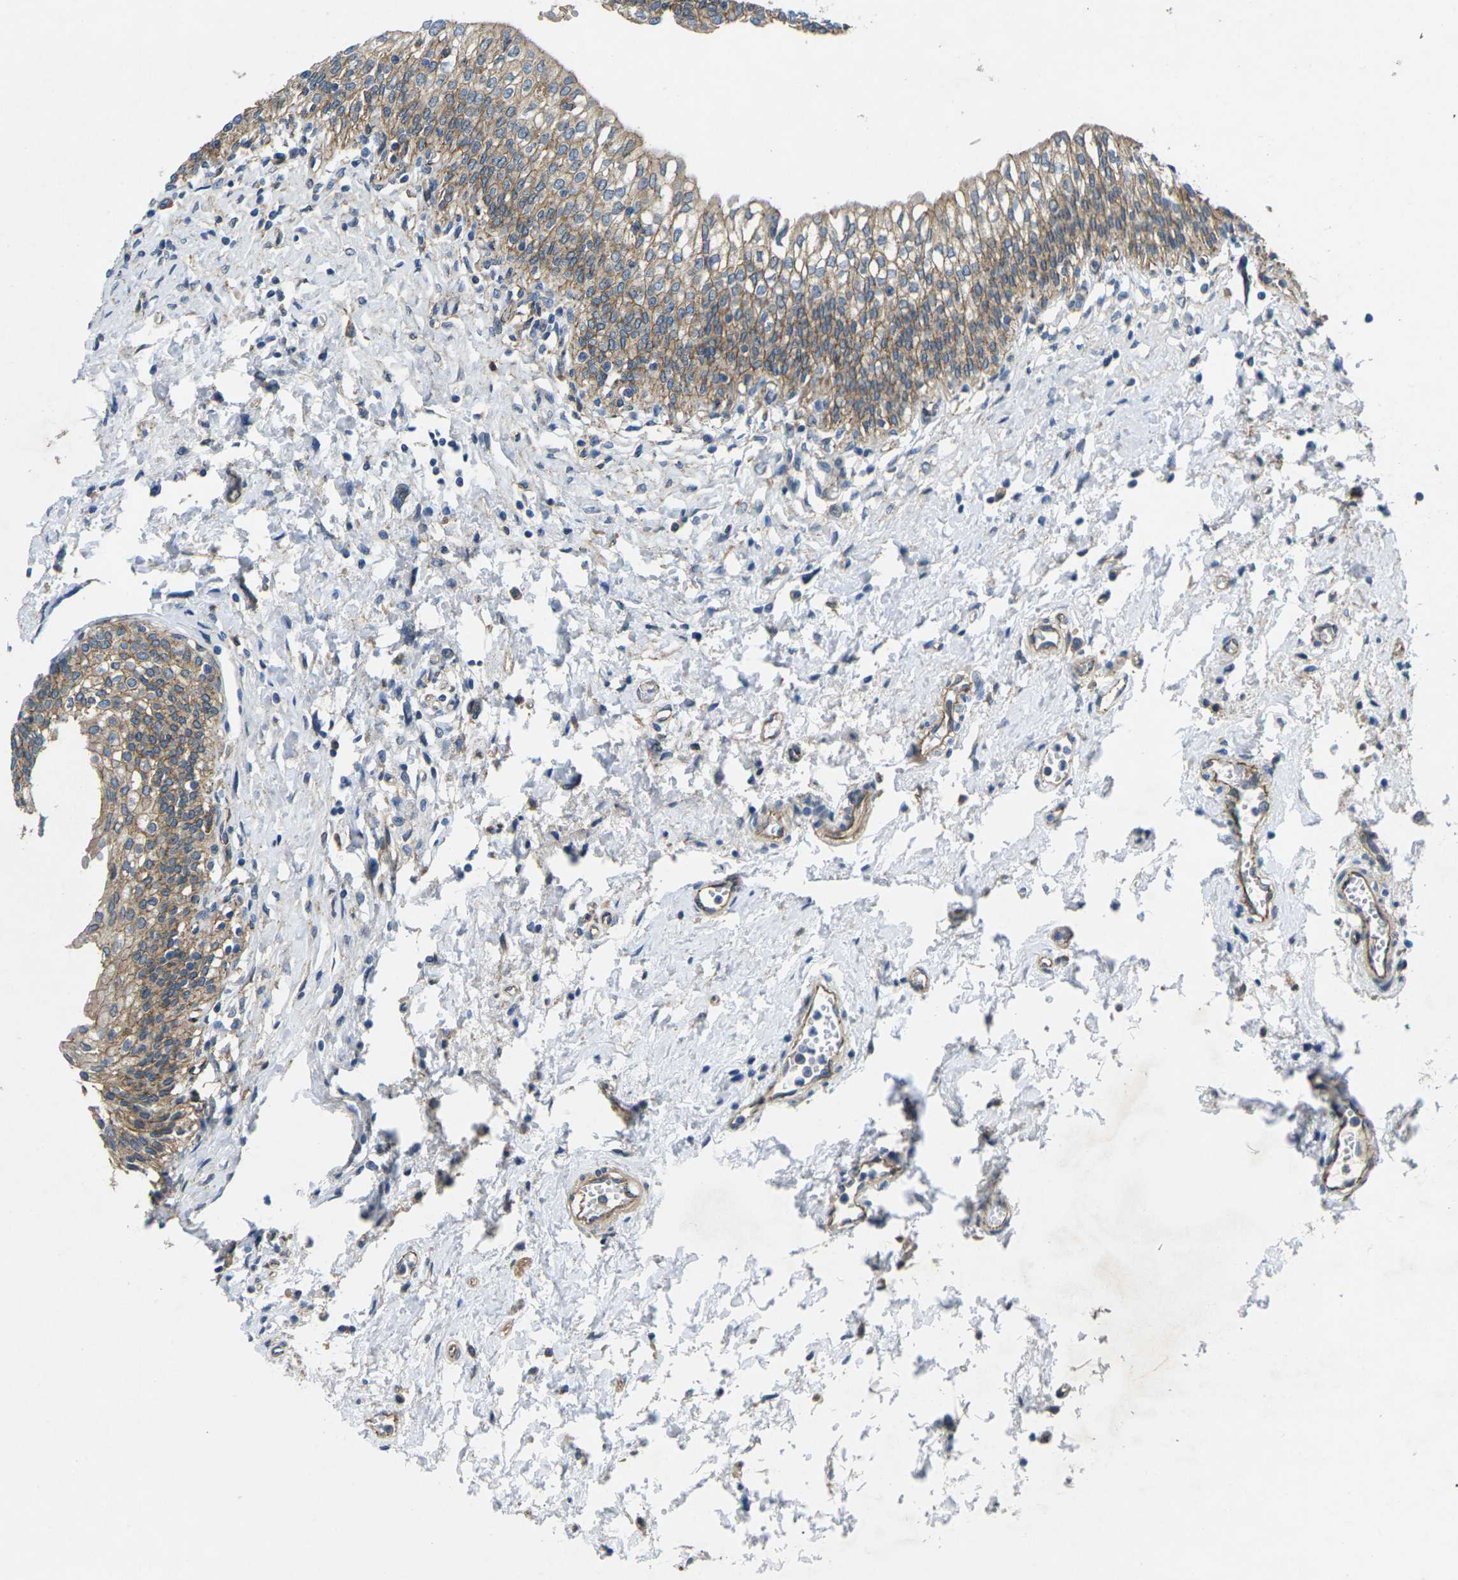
{"staining": {"intensity": "moderate", "quantity": ">75%", "location": "cytoplasmic/membranous"}, "tissue": "urinary bladder", "cell_type": "Urothelial cells", "image_type": "normal", "snomed": [{"axis": "morphology", "description": "Normal tissue, NOS"}, {"axis": "topography", "description": "Urinary bladder"}], "caption": "Immunohistochemistry histopathology image of normal human urinary bladder stained for a protein (brown), which demonstrates medium levels of moderate cytoplasmic/membranous positivity in approximately >75% of urothelial cells.", "gene": "CTNND1", "patient": {"sex": "male", "age": 55}}